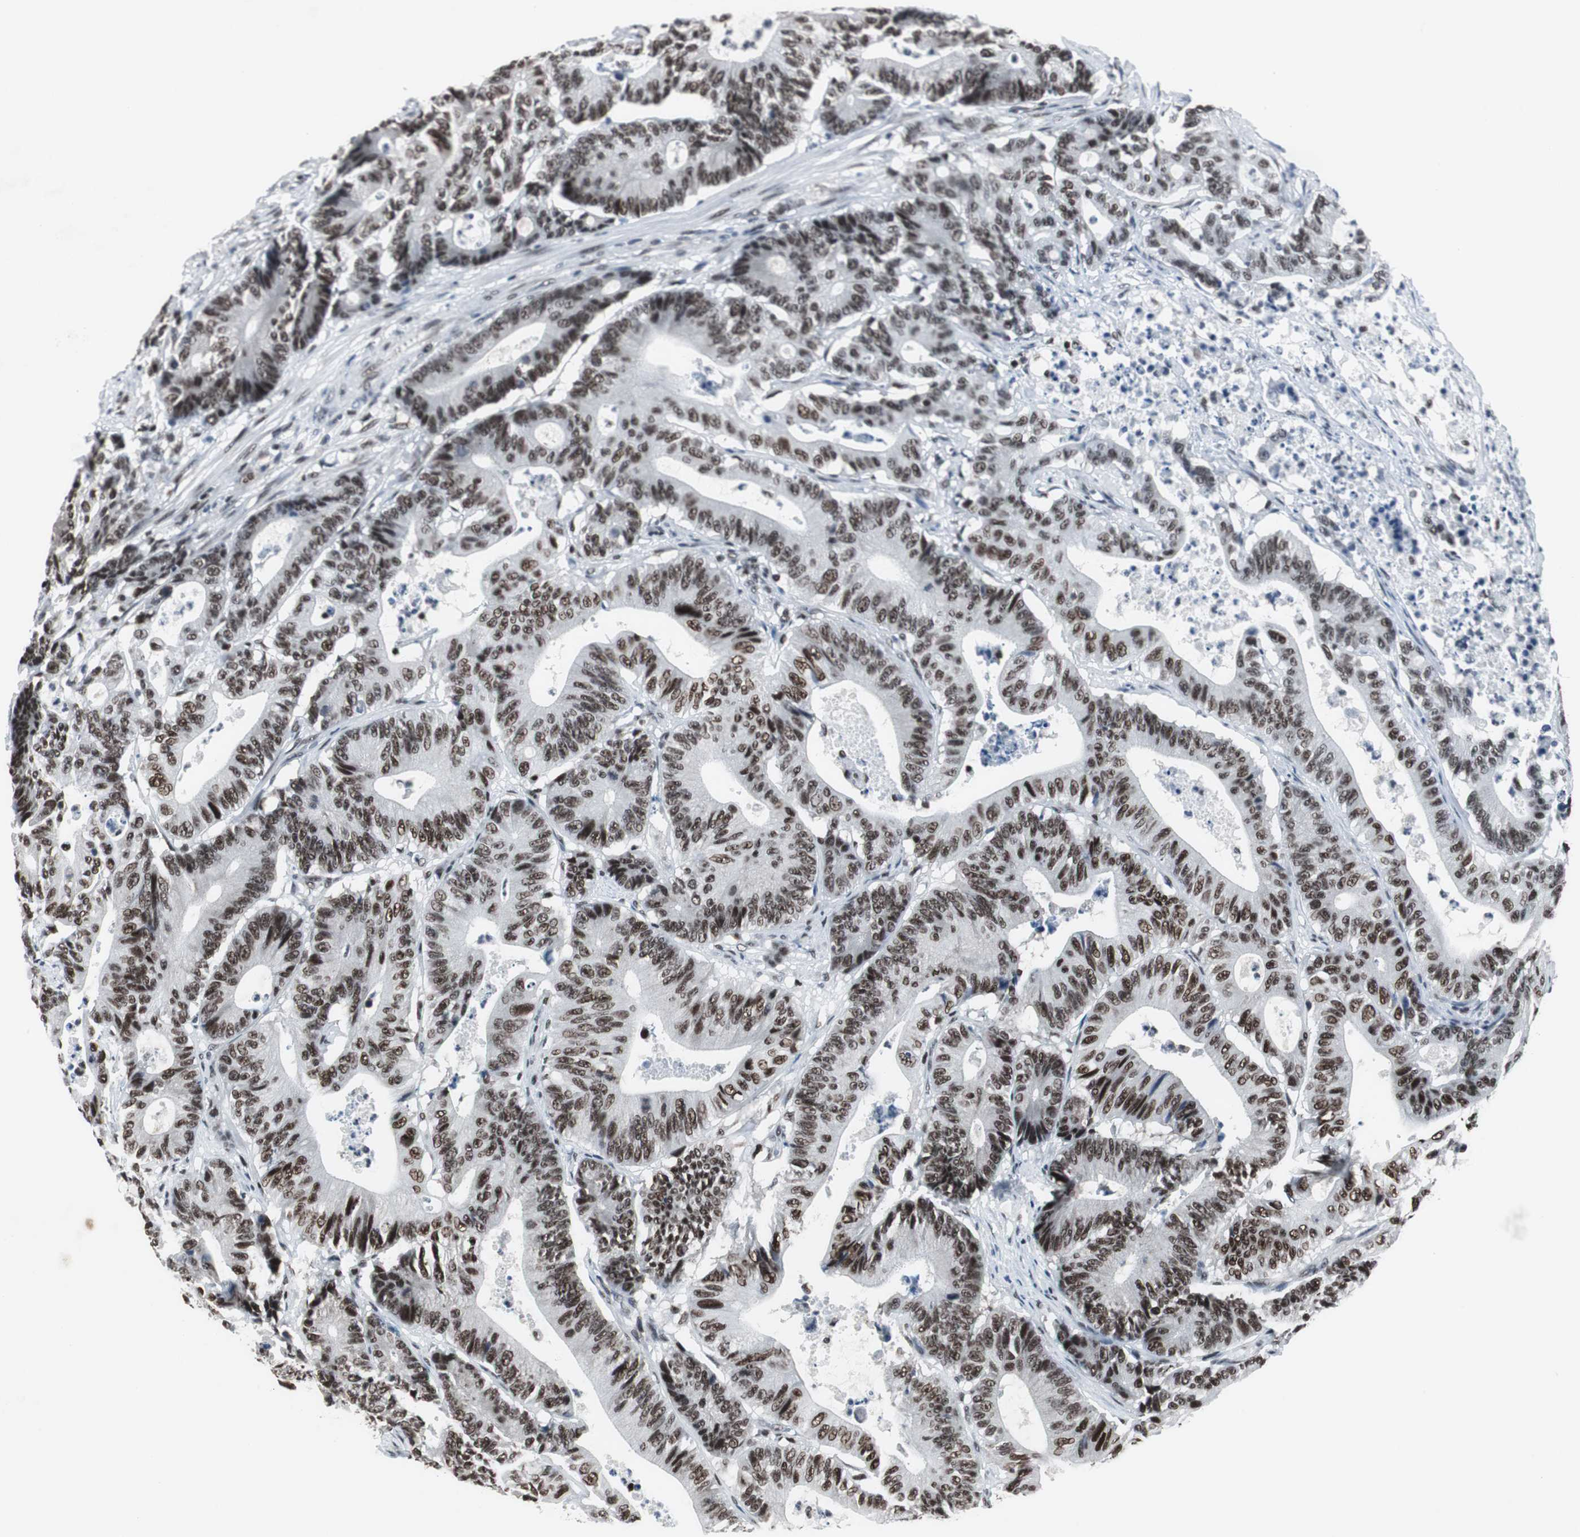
{"staining": {"intensity": "moderate", "quantity": ">75%", "location": "nuclear"}, "tissue": "colorectal cancer", "cell_type": "Tumor cells", "image_type": "cancer", "snomed": [{"axis": "morphology", "description": "Adenocarcinoma, NOS"}, {"axis": "topography", "description": "Colon"}], "caption": "Human colorectal adenocarcinoma stained for a protein (brown) shows moderate nuclear positive positivity in about >75% of tumor cells.", "gene": "RAD9A", "patient": {"sex": "female", "age": 84}}